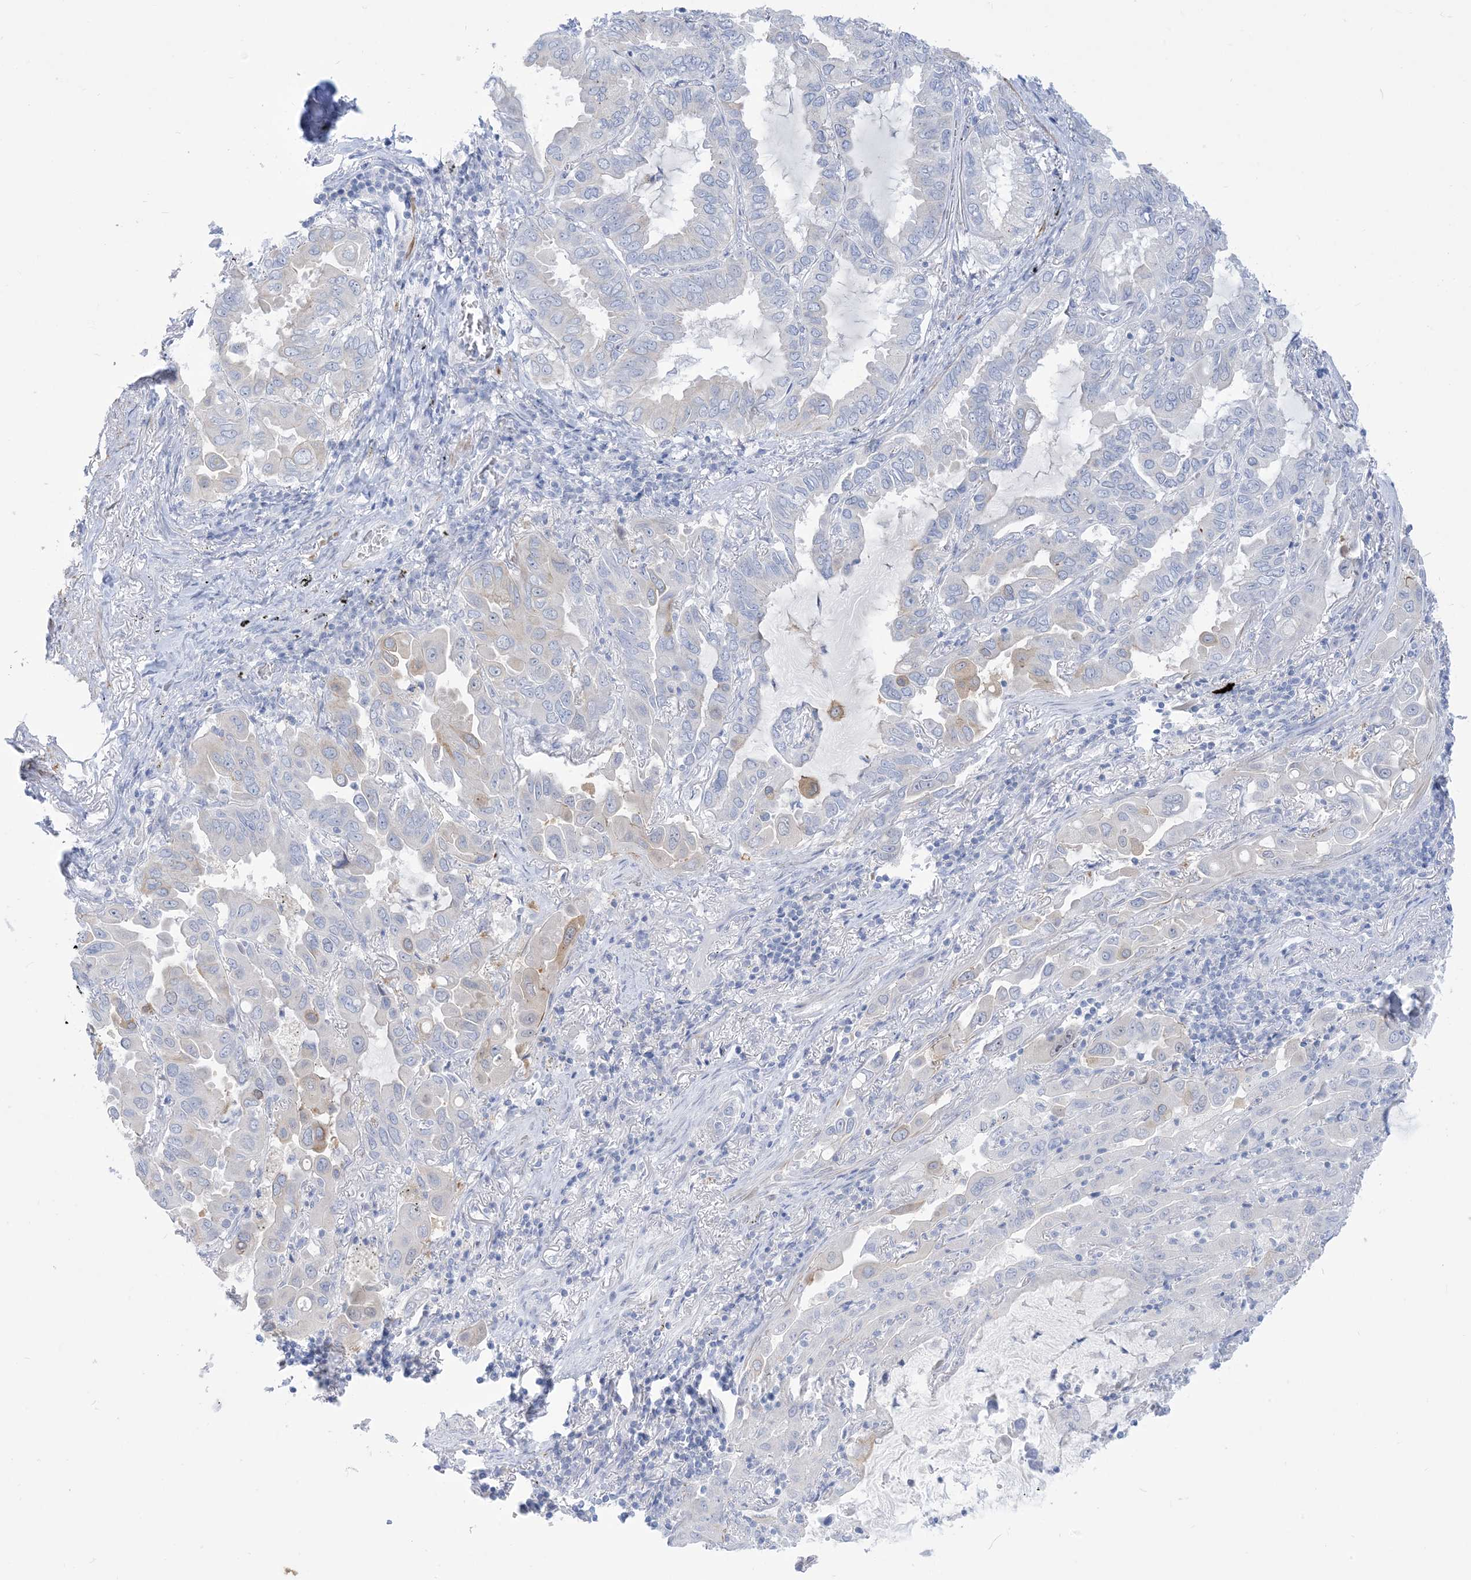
{"staining": {"intensity": "weak", "quantity": "<25%", "location": "cytoplasmic/membranous"}, "tissue": "lung cancer", "cell_type": "Tumor cells", "image_type": "cancer", "snomed": [{"axis": "morphology", "description": "Adenocarcinoma, NOS"}, {"axis": "topography", "description": "Lung"}], "caption": "Lung cancer was stained to show a protein in brown. There is no significant staining in tumor cells.", "gene": "MARS2", "patient": {"sex": "male", "age": 64}}